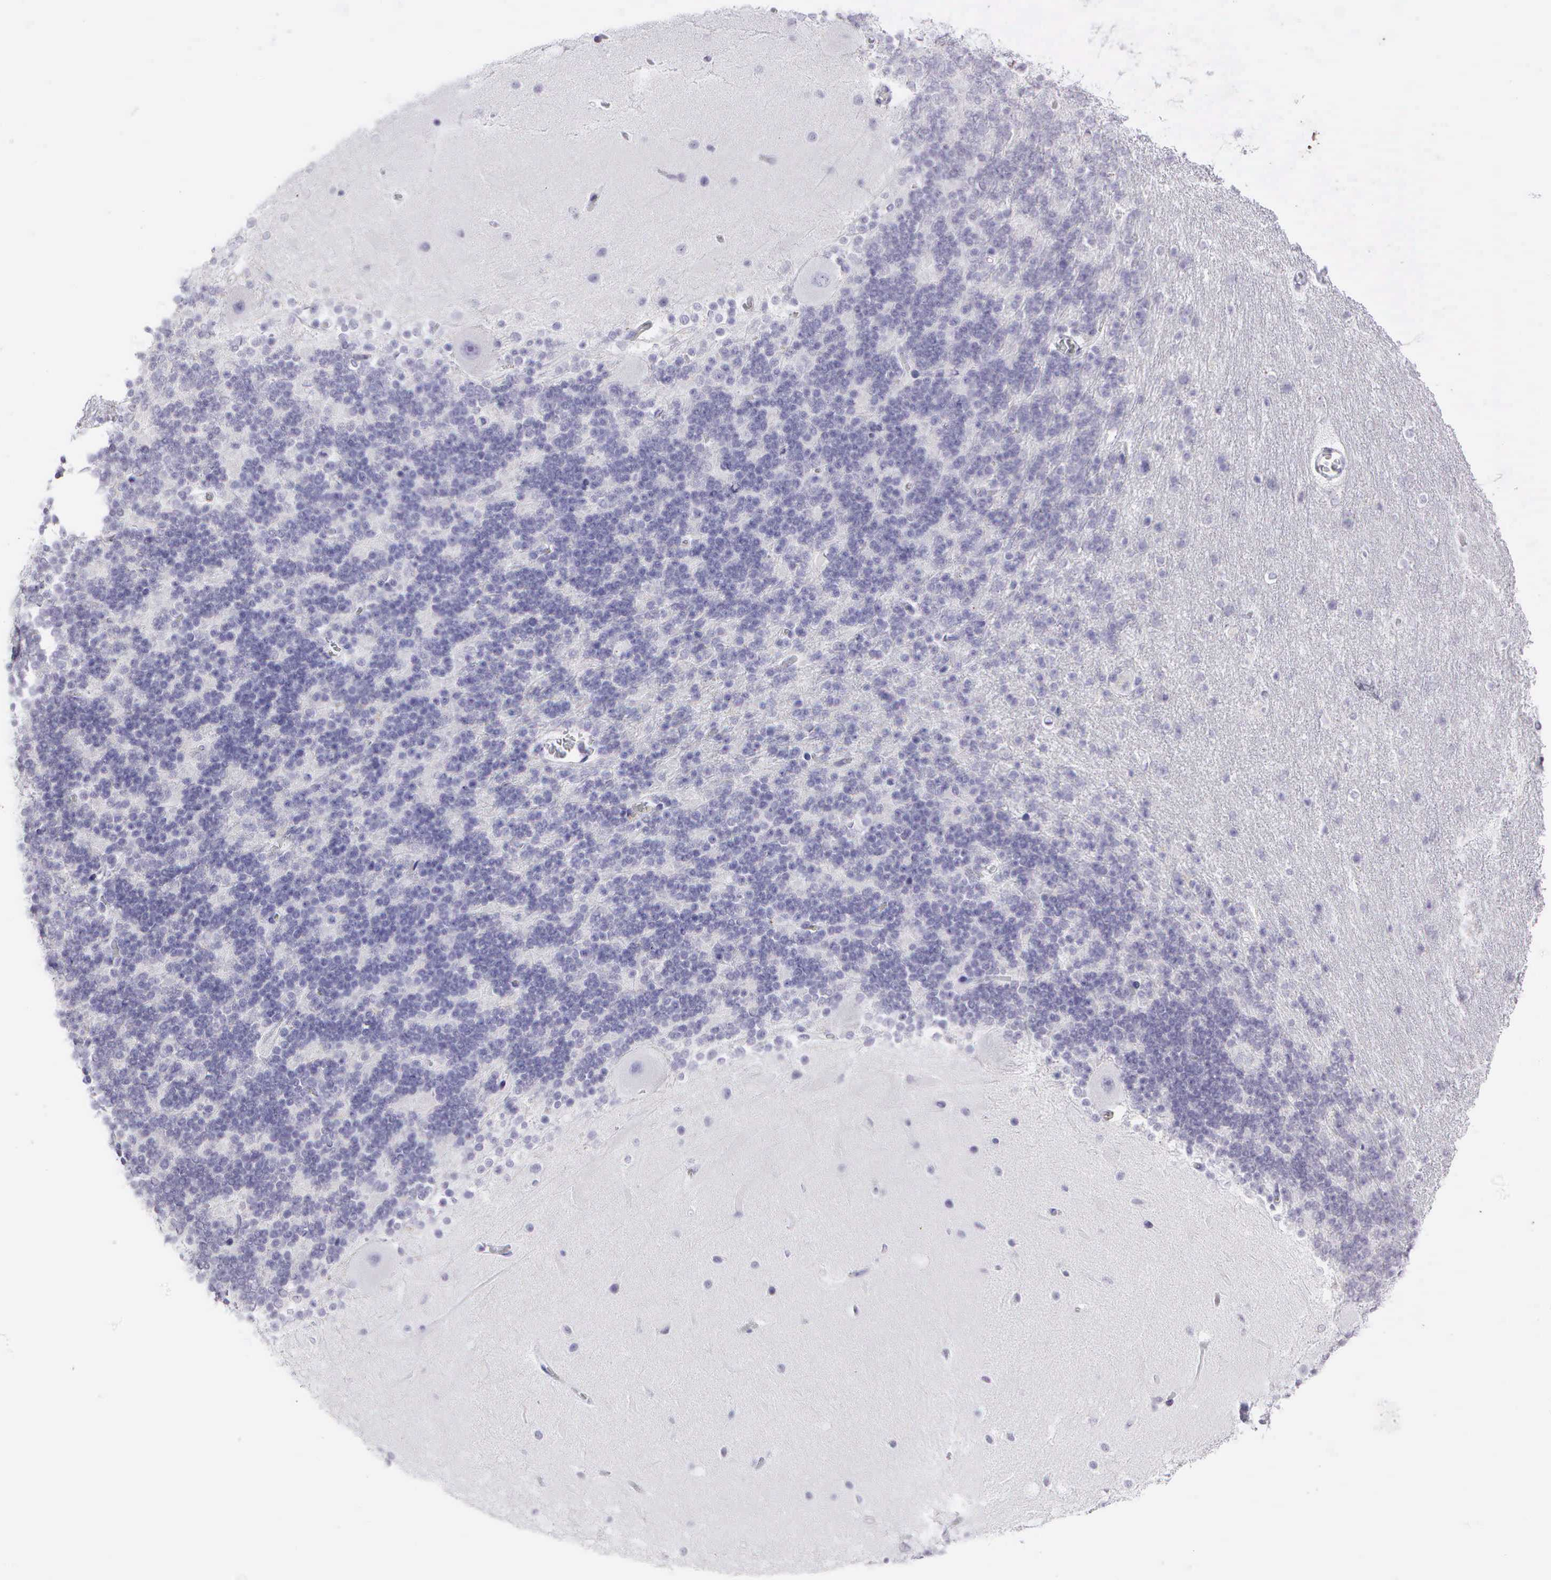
{"staining": {"intensity": "negative", "quantity": "none", "location": "none"}, "tissue": "cerebellum", "cell_type": "Cells in granular layer", "image_type": "normal", "snomed": [{"axis": "morphology", "description": "Normal tissue, NOS"}, {"axis": "topography", "description": "Cerebellum"}], "caption": "This is an IHC micrograph of benign cerebellum. There is no staining in cells in granular layer.", "gene": "CD8A", "patient": {"sex": "female", "age": 54}}